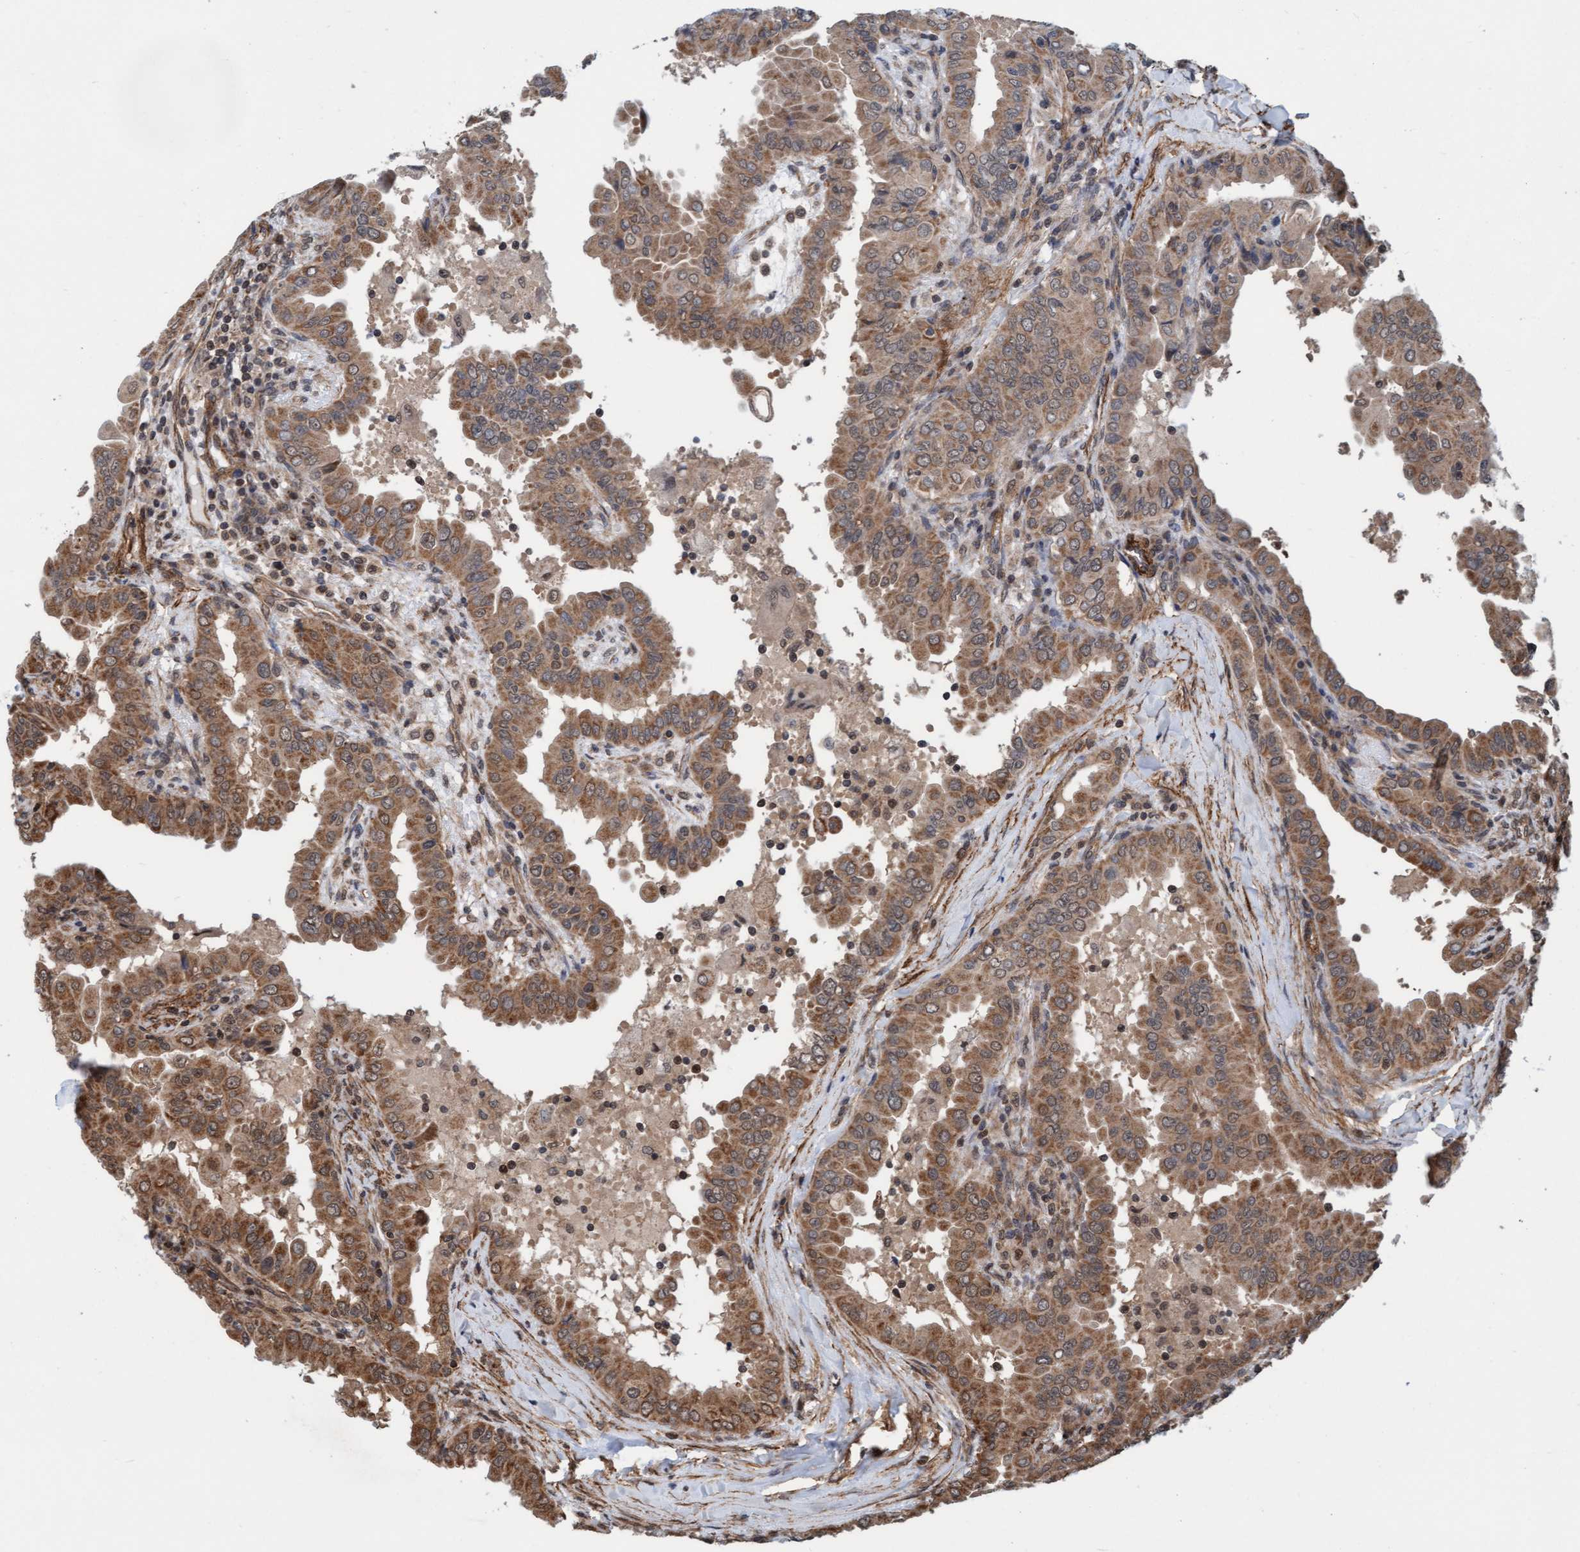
{"staining": {"intensity": "moderate", "quantity": ">75%", "location": "cytoplasmic/membranous"}, "tissue": "thyroid cancer", "cell_type": "Tumor cells", "image_type": "cancer", "snomed": [{"axis": "morphology", "description": "Papillary adenocarcinoma, NOS"}, {"axis": "topography", "description": "Thyroid gland"}], "caption": "Human thyroid cancer stained with a brown dye exhibits moderate cytoplasmic/membranous positive staining in about >75% of tumor cells.", "gene": "STXBP4", "patient": {"sex": "male", "age": 33}}